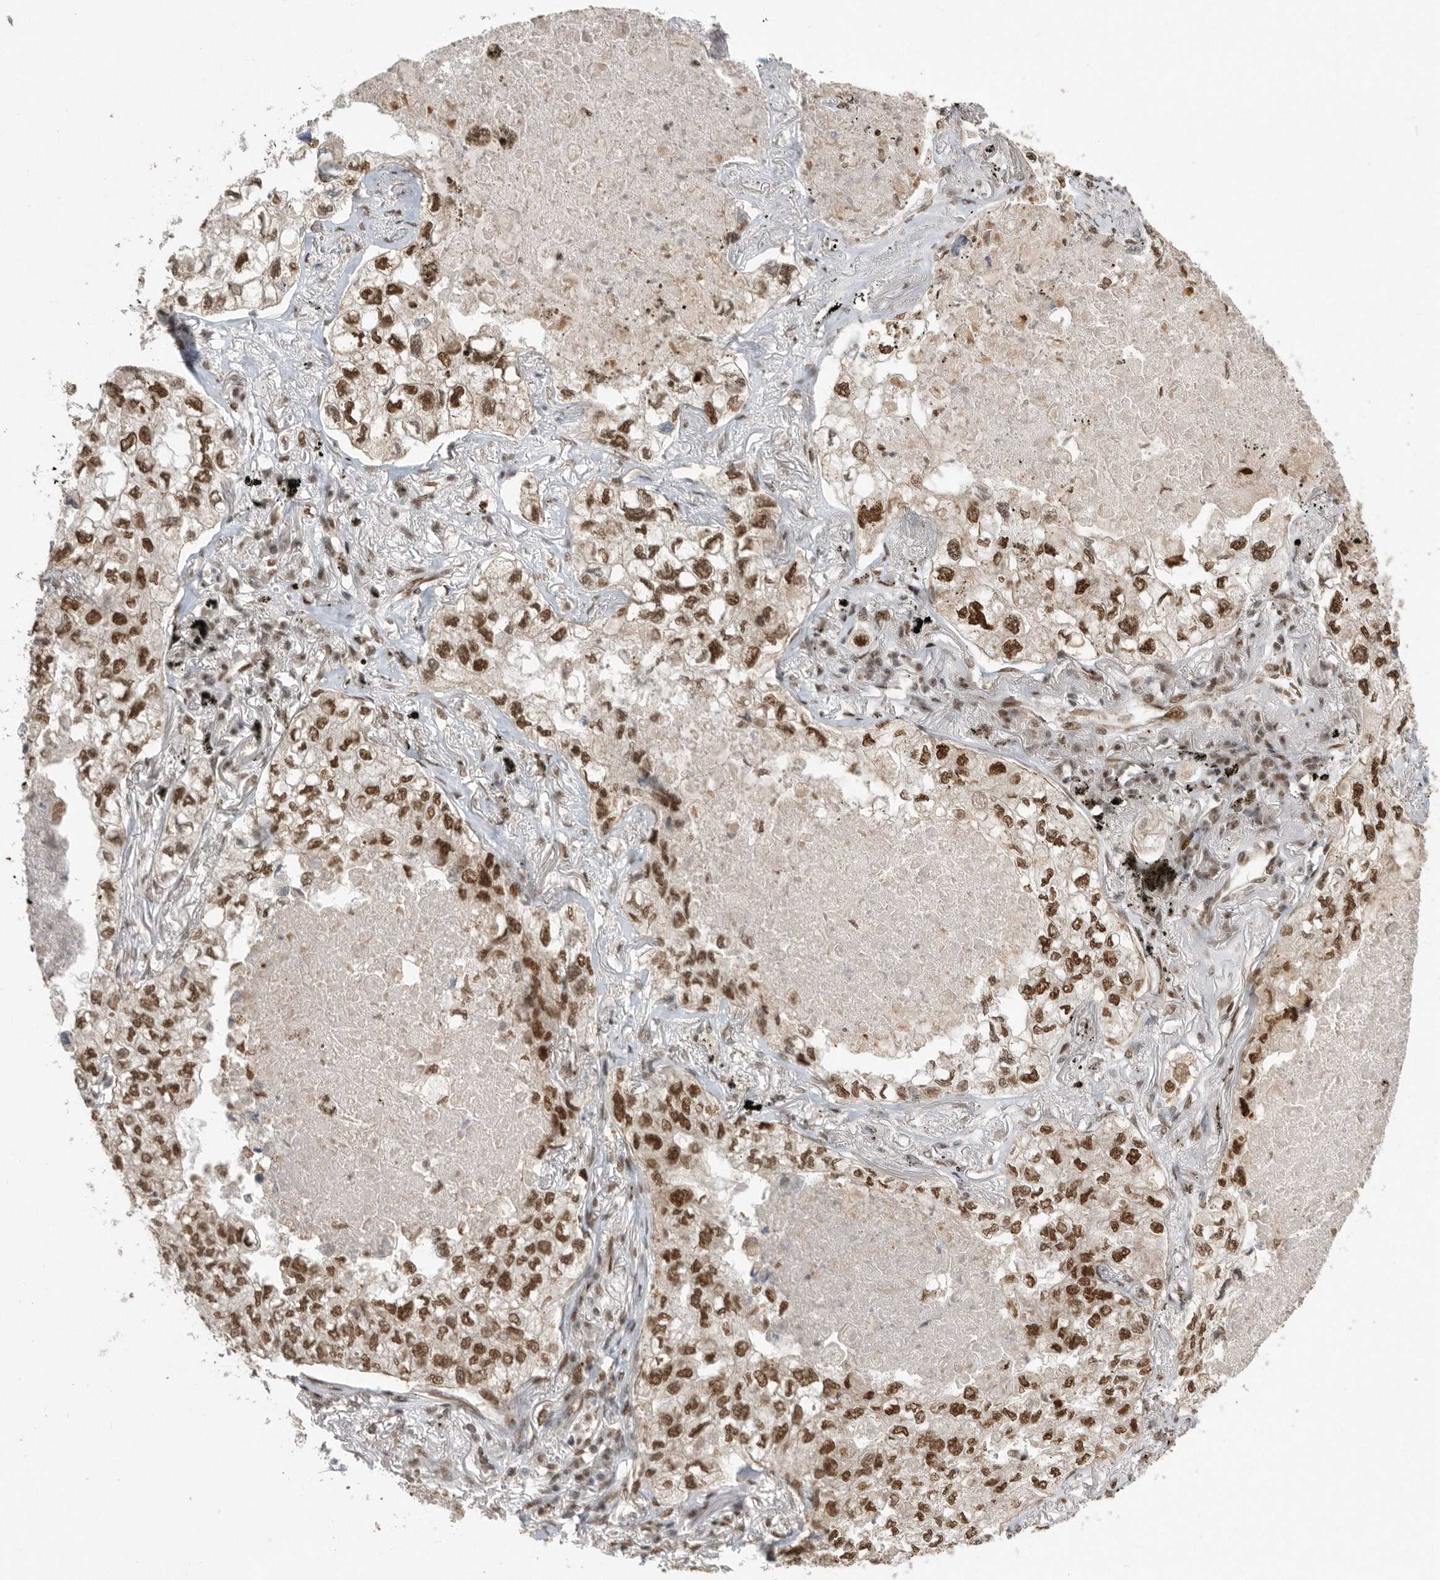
{"staining": {"intensity": "strong", "quantity": ">75%", "location": "nuclear"}, "tissue": "lung cancer", "cell_type": "Tumor cells", "image_type": "cancer", "snomed": [{"axis": "morphology", "description": "Adenocarcinoma, NOS"}, {"axis": "topography", "description": "Lung"}], "caption": "Strong nuclear positivity for a protein is appreciated in about >75% of tumor cells of adenocarcinoma (lung) using IHC.", "gene": "TDRD3", "patient": {"sex": "male", "age": 65}}